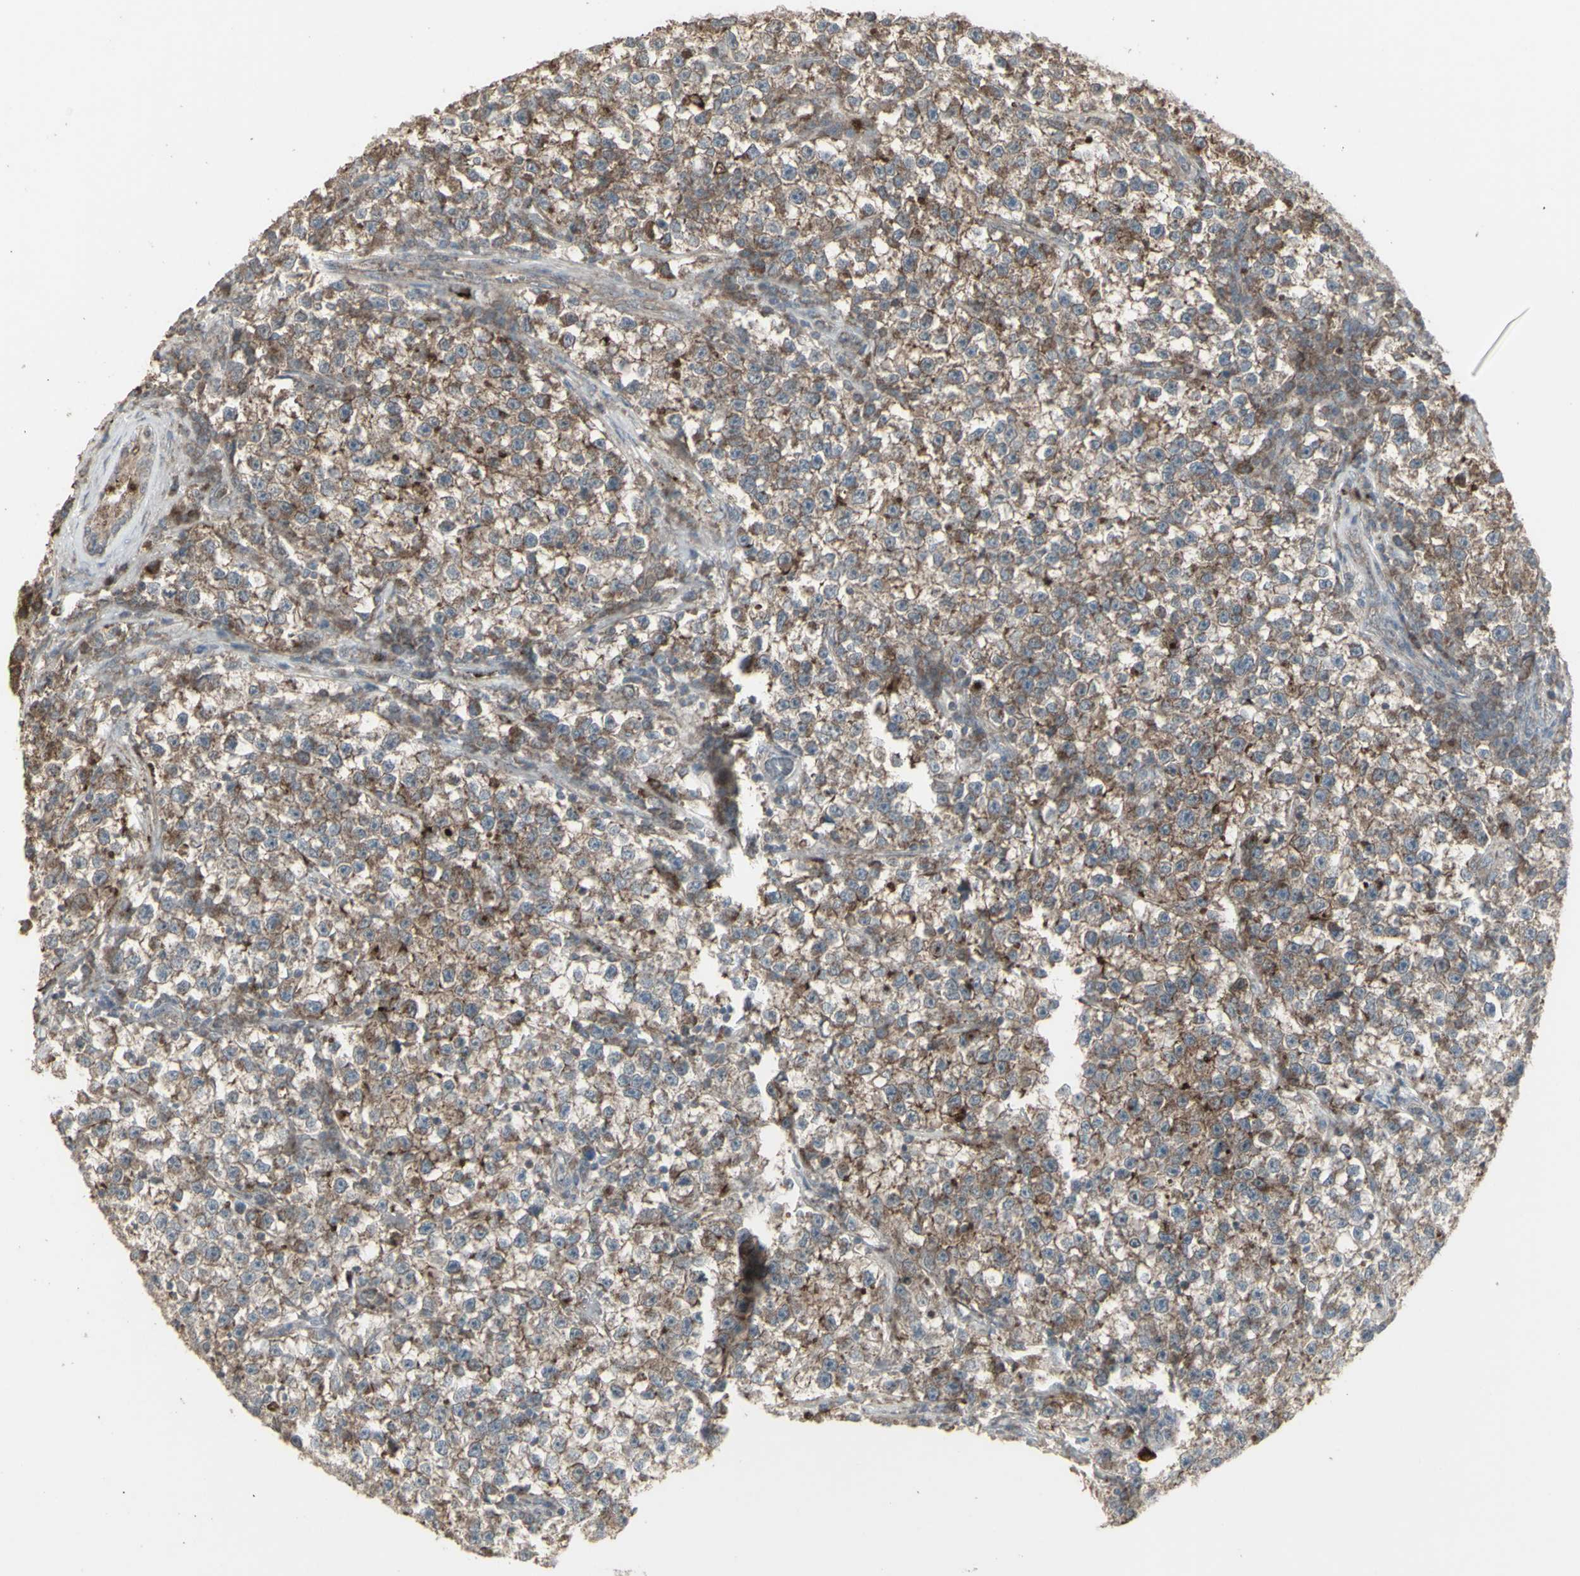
{"staining": {"intensity": "strong", "quantity": ">75%", "location": "cytoplasmic/membranous"}, "tissue": "testis cancer", "cell_type": "Tumor cells", "image_type": "cancer", "snomed": [{"axis": "morphology", "description": "Seminoma, NOS"}, {"axis": "topography", "description": "Testis"}], "caption": "Immunohistochemical staining of testis seminoma exhibits high levels of strong cytoplasmic/membranous expression in about >75% of tumor cells.", "gene": "RNASEL", "patient": {"sex": "male", "age": 22}}